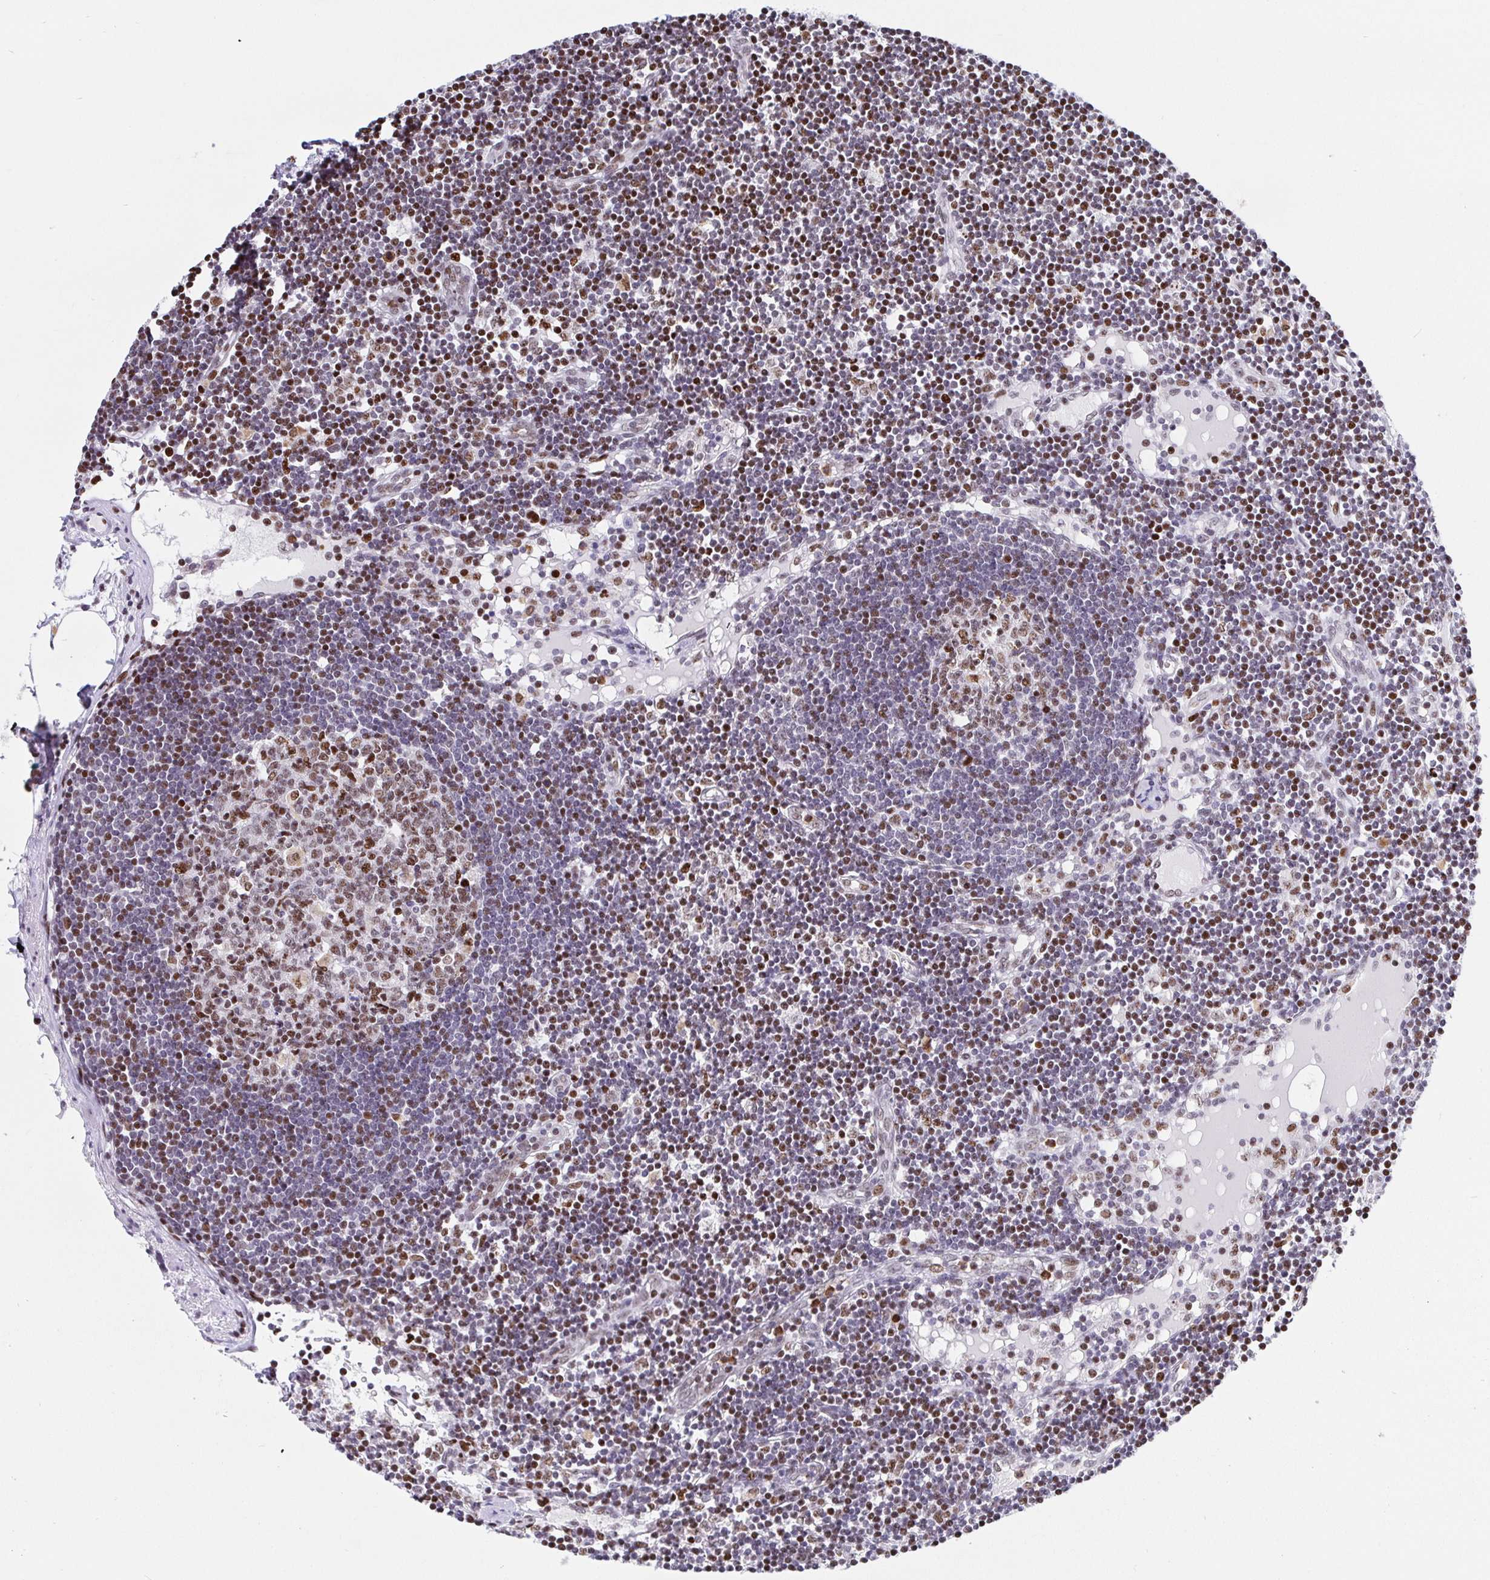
{"staining": {"intensity": "moderate", "quantity": "25%-75%", "location": "nuclear"}, "tissue": "lymph node", "cell_type": "Germinal center cells", "image_type": "normal", "snomed": [{"axis": "morphology", "description": "Normal tissue, NOS"}, {"axis": "topography", "description": "Lymph node"}], "caption": "DAB immunohistochemical staining of benign lymph node reveals moderate nuclear protein expression in about 25%-75% of germinal center cells.", "gene": "SETD5", "patient": {"sex": "female", "age": 65}}